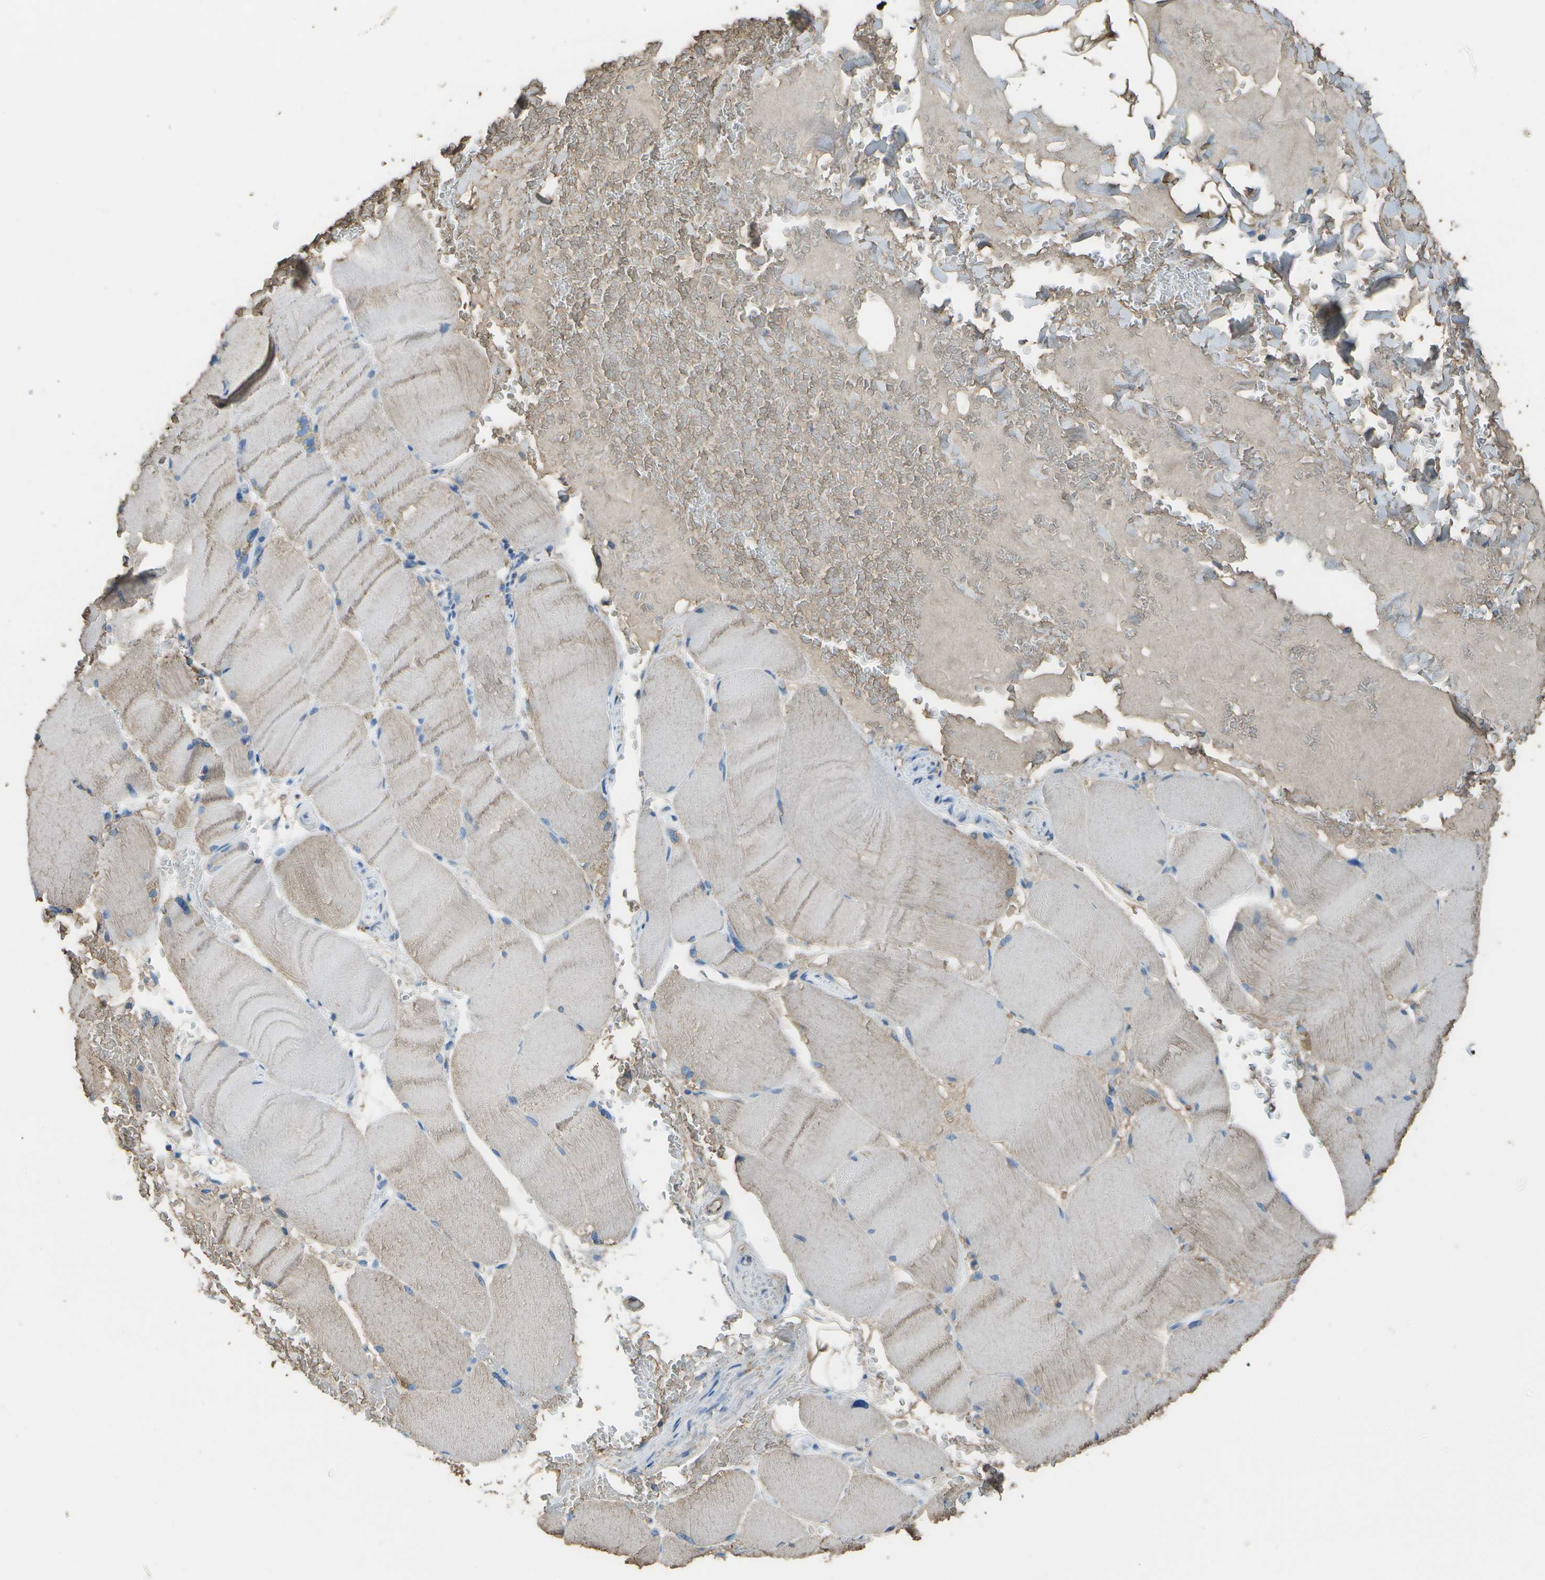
{"staining": {"intensity": "weak", "quantity": ">75%", "location": "cytoplasmic/membranous"}, "tissue": "skeletal muscle", "cell_type": "Myocytes", "image_type": "normal", "snomed": [{"axis": "morphology", "description": "Normal tissue, NOS"}, {"axis": "topography", "description": "Skin"}, {"axis": "topography", "description": "Skeletal muscle"}], "caption": "Protein staining of normal skeletal muscle reveals weak cytoplasmic/membranous staining in about >75% of myocytes. The staining was performed using DAB, with brown indicating positive protein expression. Nuclei are stained blue with hematoxylin.", "gene": "CYP4F11", "patient": {"sex": "male", "age": 83}}